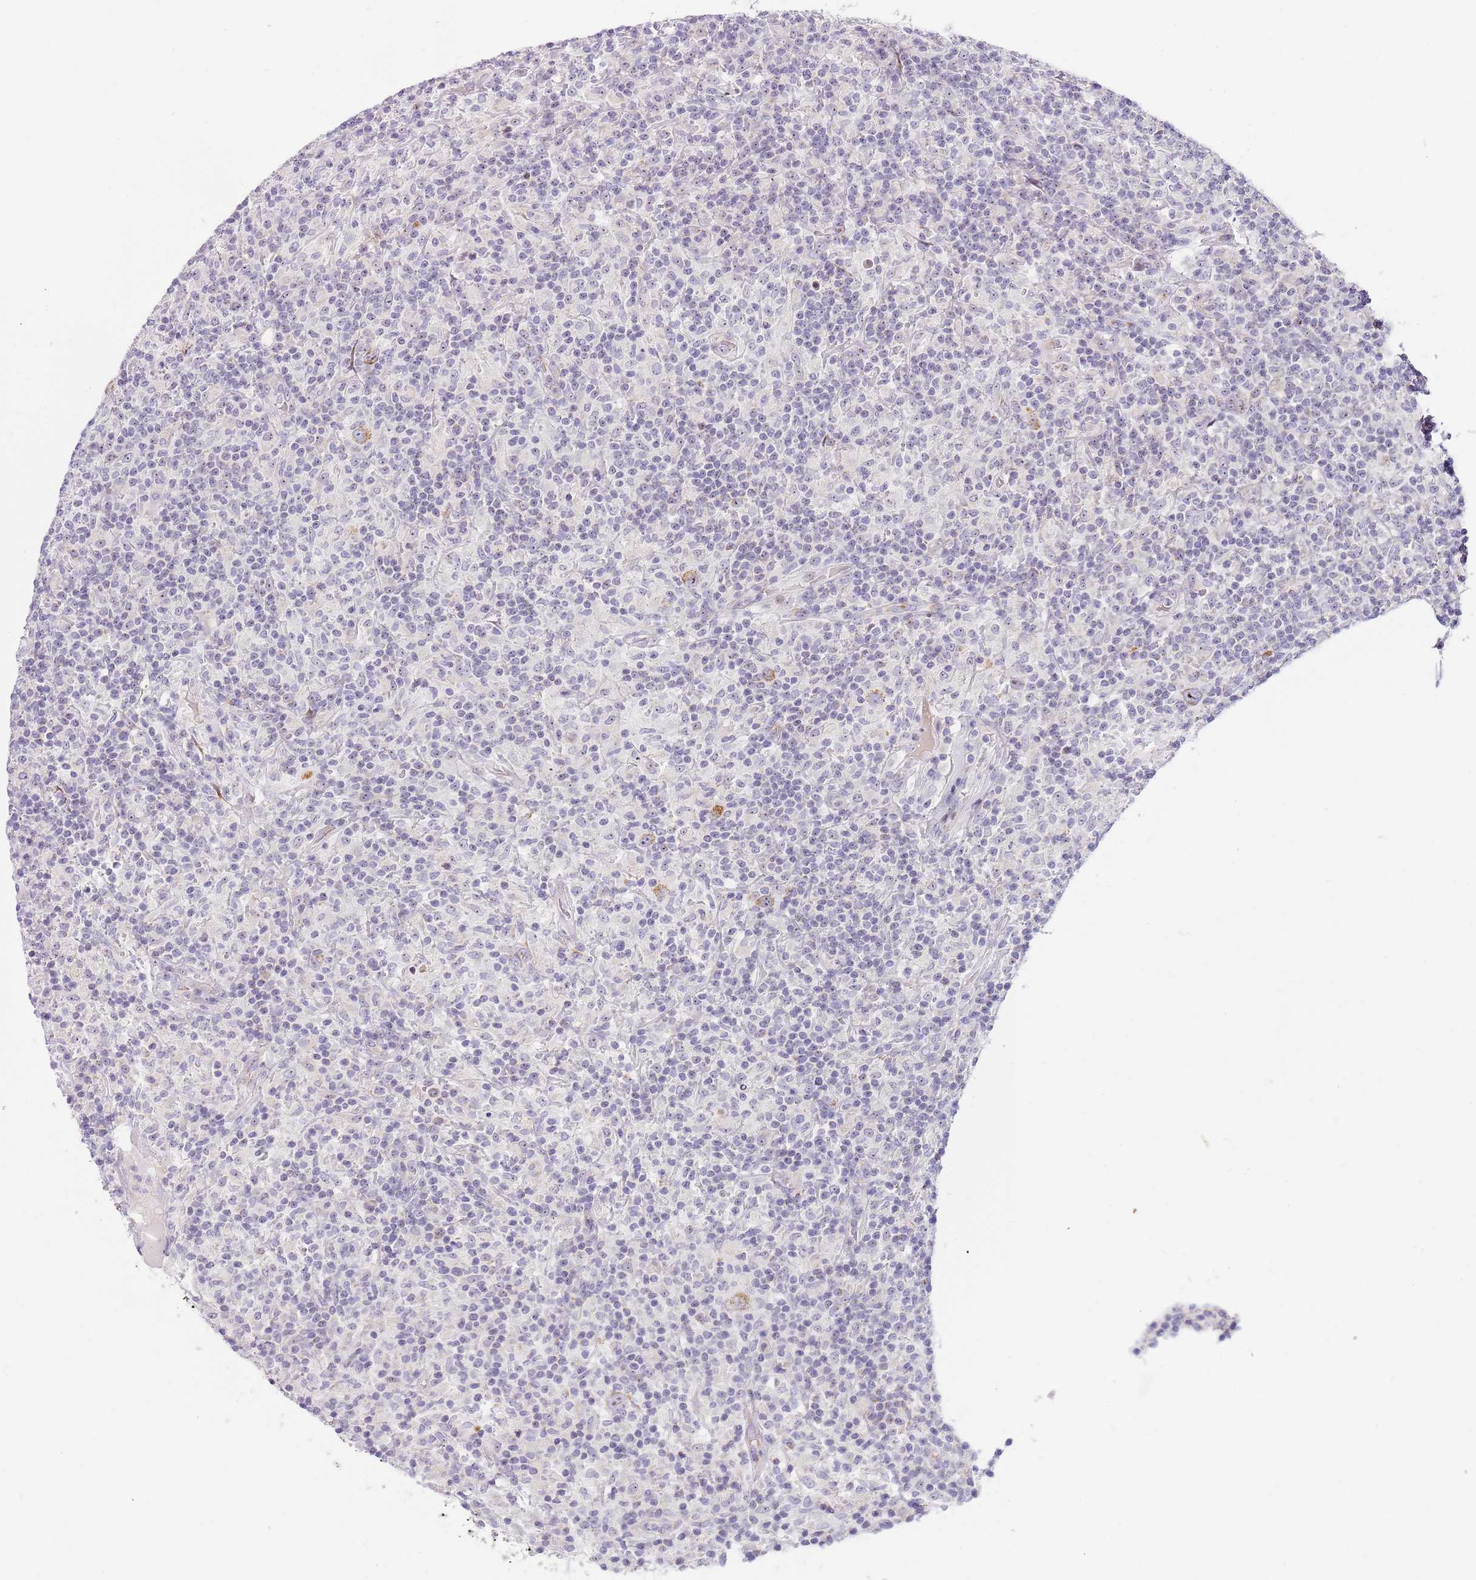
{"staining": {"intensity": "negative", "quantity": "none", "location": "none"}, "tissue": "lymphoma", "cell_type": "Tumor cells", "image_type": "cancer", "snomed": [{"axis": "morphology", "description": "Hodgkin's disease, NOS"}, {"axis": "topography", "description": "Lymph node"}], "caption": "Lymphoma stained for a protein using immunohistochemistry (IHC) displays no positivity tumor cells.", "gene": "DNAJA3", "patient": {"sex": "male", "age": 70}}